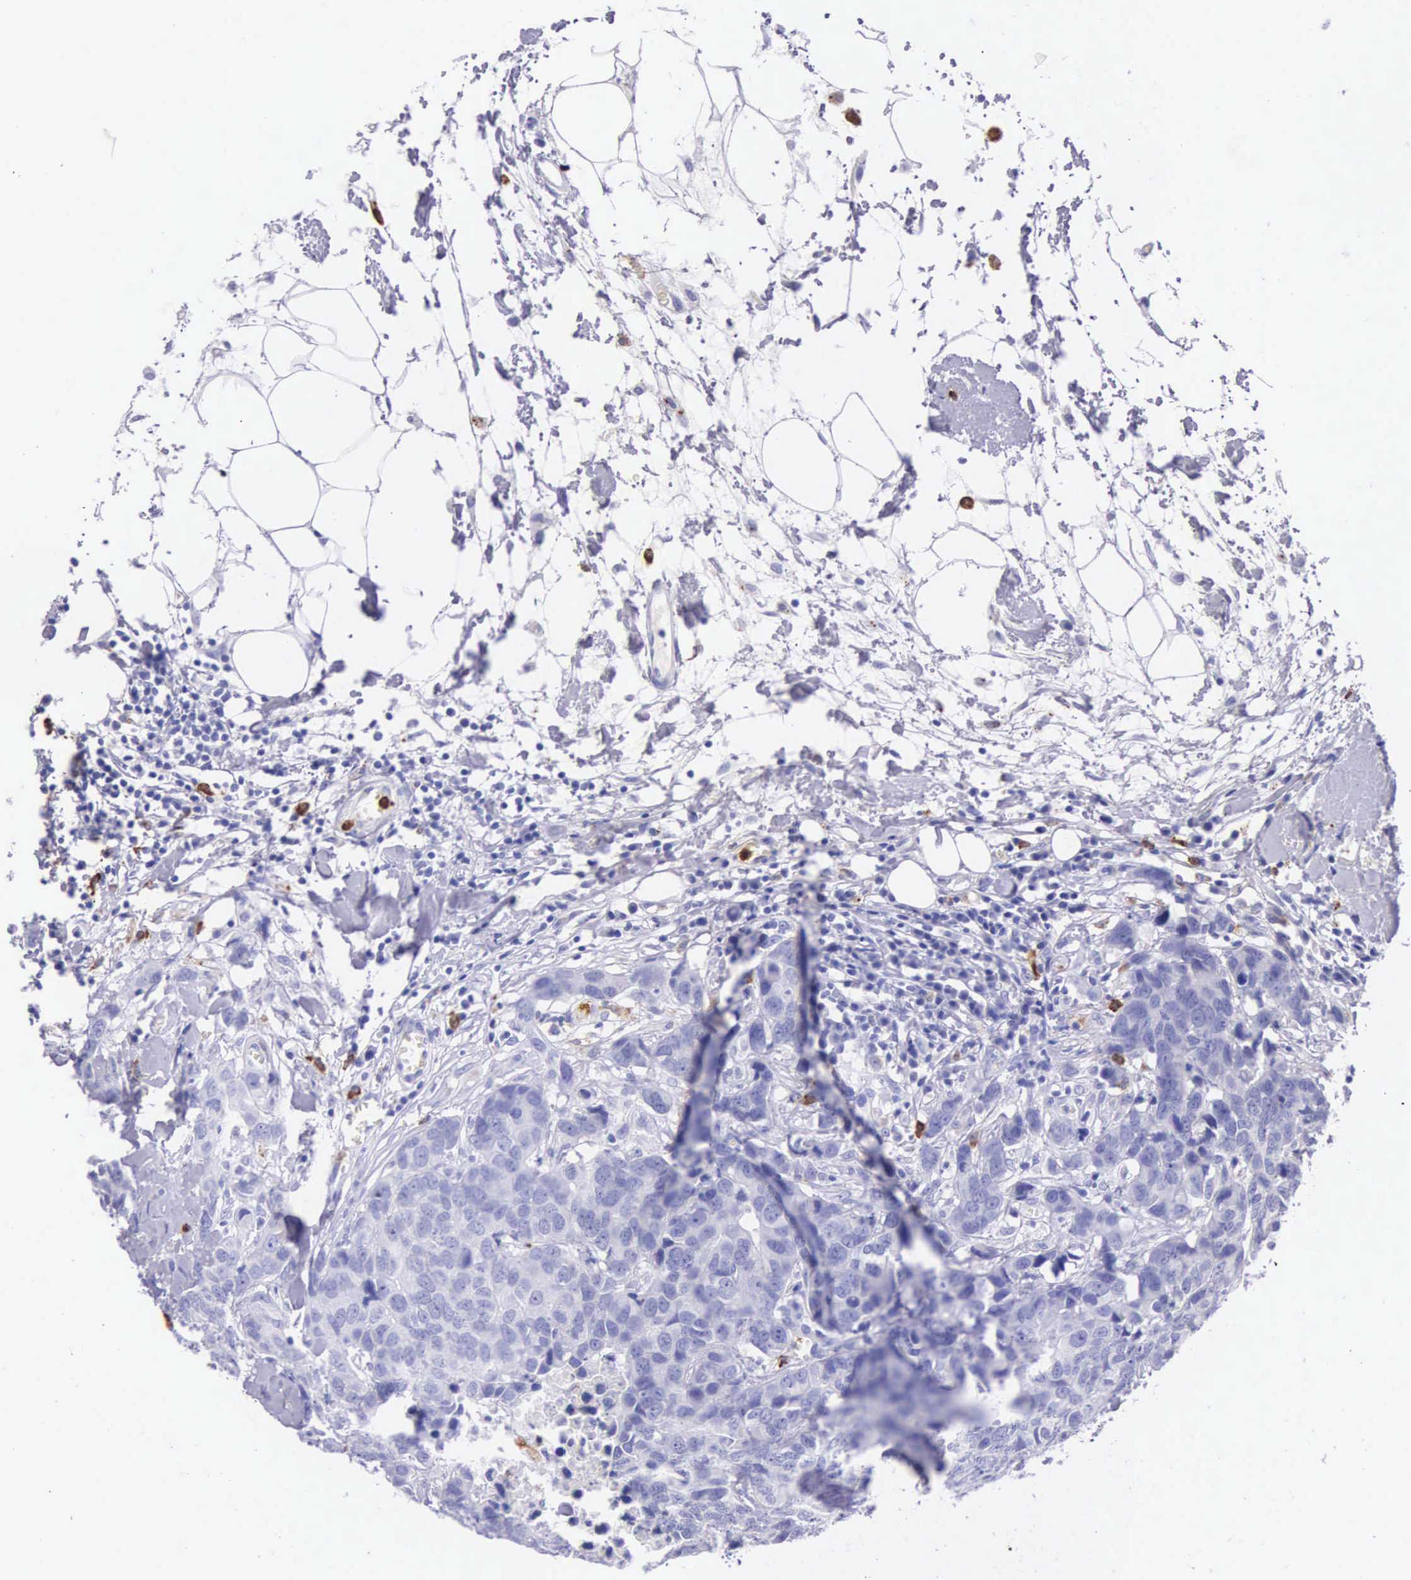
{"staining": {"intensity": "negative", "quantity": "none", "location": "none"}, "tissue": "breast cancer", "cell_type": "Tumor cells", "image_type": "cancer", "snomed": [{"axis": "morphology", "description": "Duct carcinoma"}, {"axis": "topography", "description": "Breast"}], "caption": "Immunohistochemistry histopathology image of neoplastic tissue: human intraductal carcinoma (breast) stained with DAB displays no significant protein expression in tumor cells. (IHC, brightfield microscopy, high magnification).", "gene": "FCN1", "patient": {"sex": "female", "age": 91}}